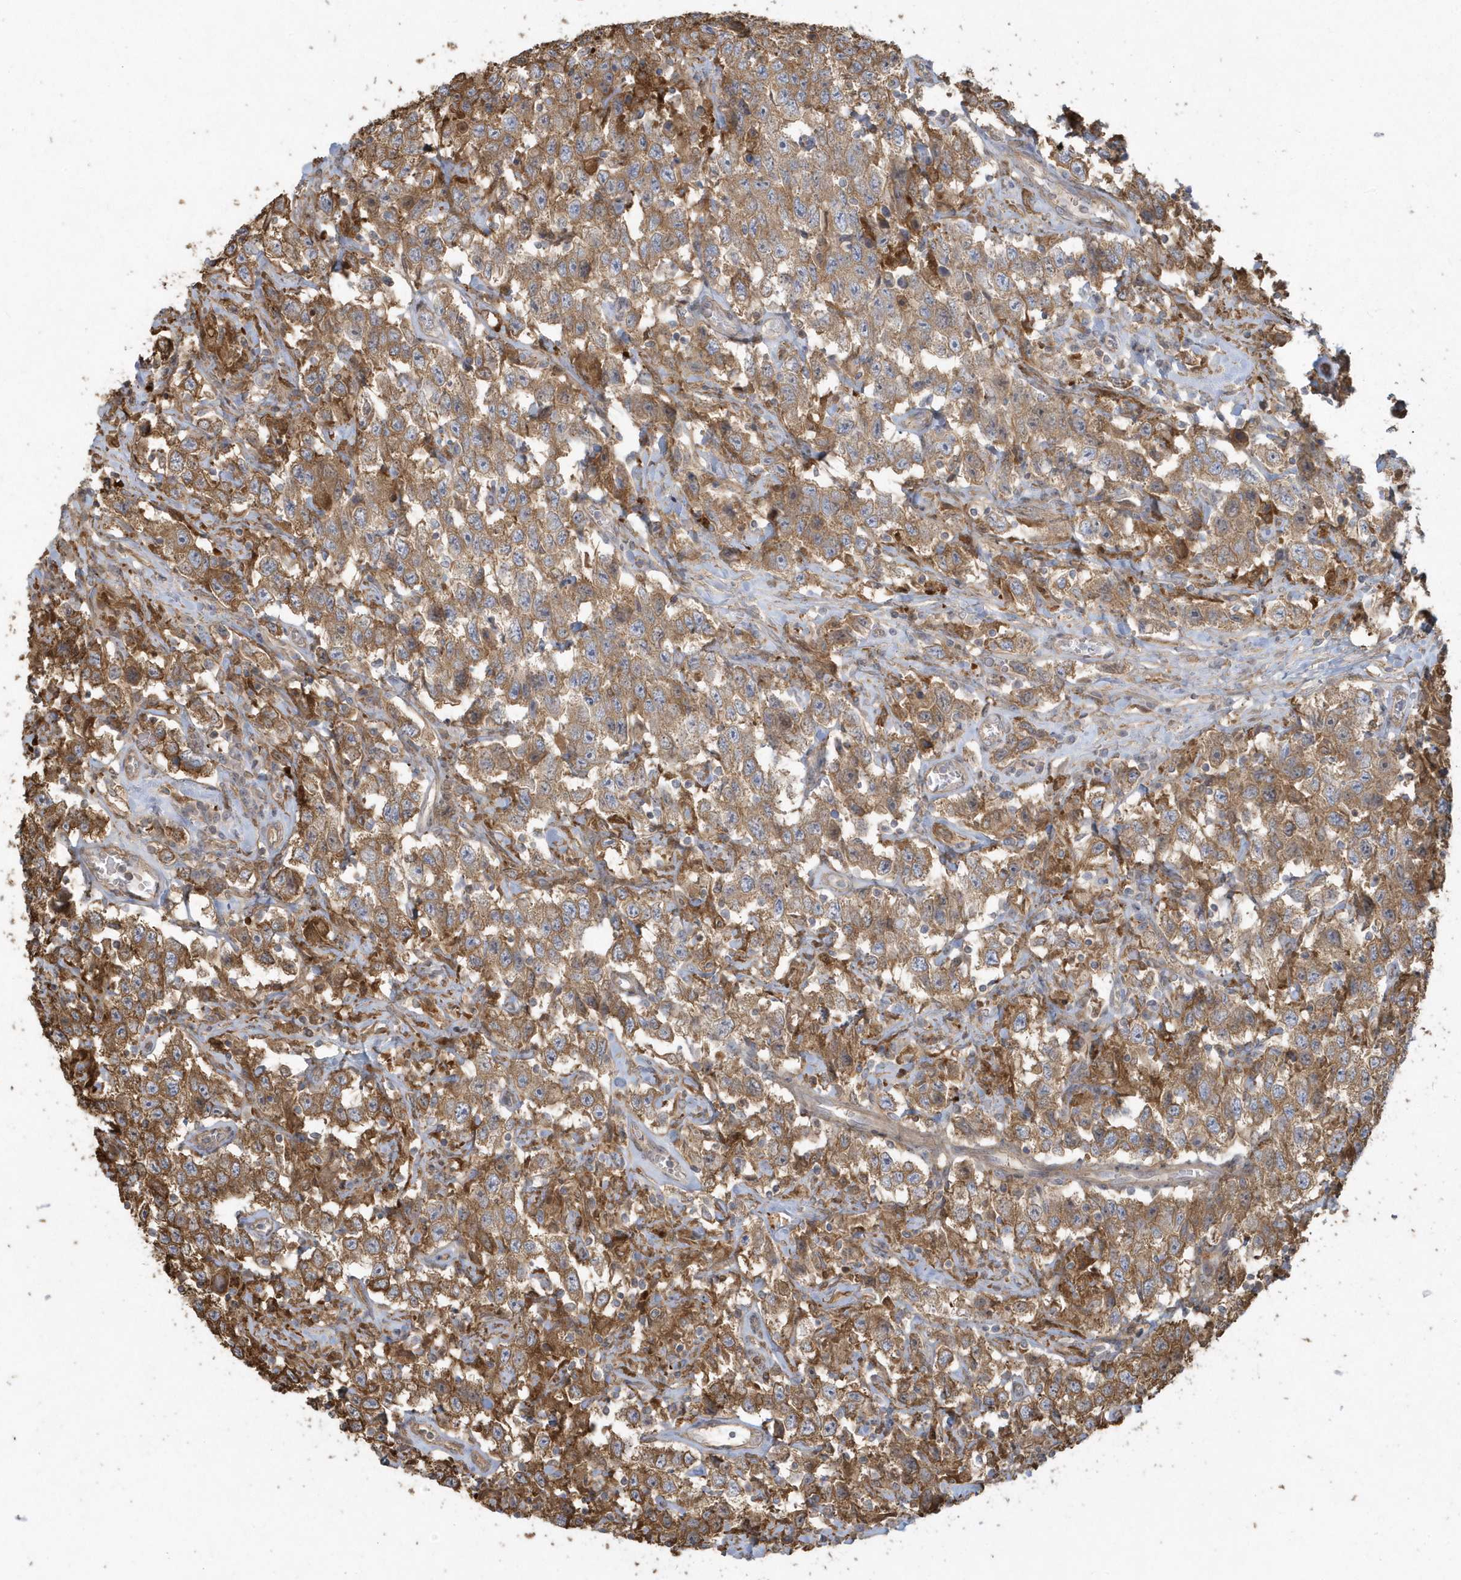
{"staining": {"intensity": "moderate", "quantity": ">75%", "location": "cytoplasmic/membranous"}, "tissue": "testis cancer", "cell_type": "Tumor cells", "image_type": "cancer", "snomed": [{"axis": "morphology", "description": "Seminoma, NOS"}, {"axis": "topography", "description": "Testis"}], "caption": "The photomicrograph shows a brown stain indicating the presence of a protein in the cytoplasmic/membranous of tumor cells in seminoma (testis).", "gene": "HNMT", "patient": {"sex": "male", "age": 41}}